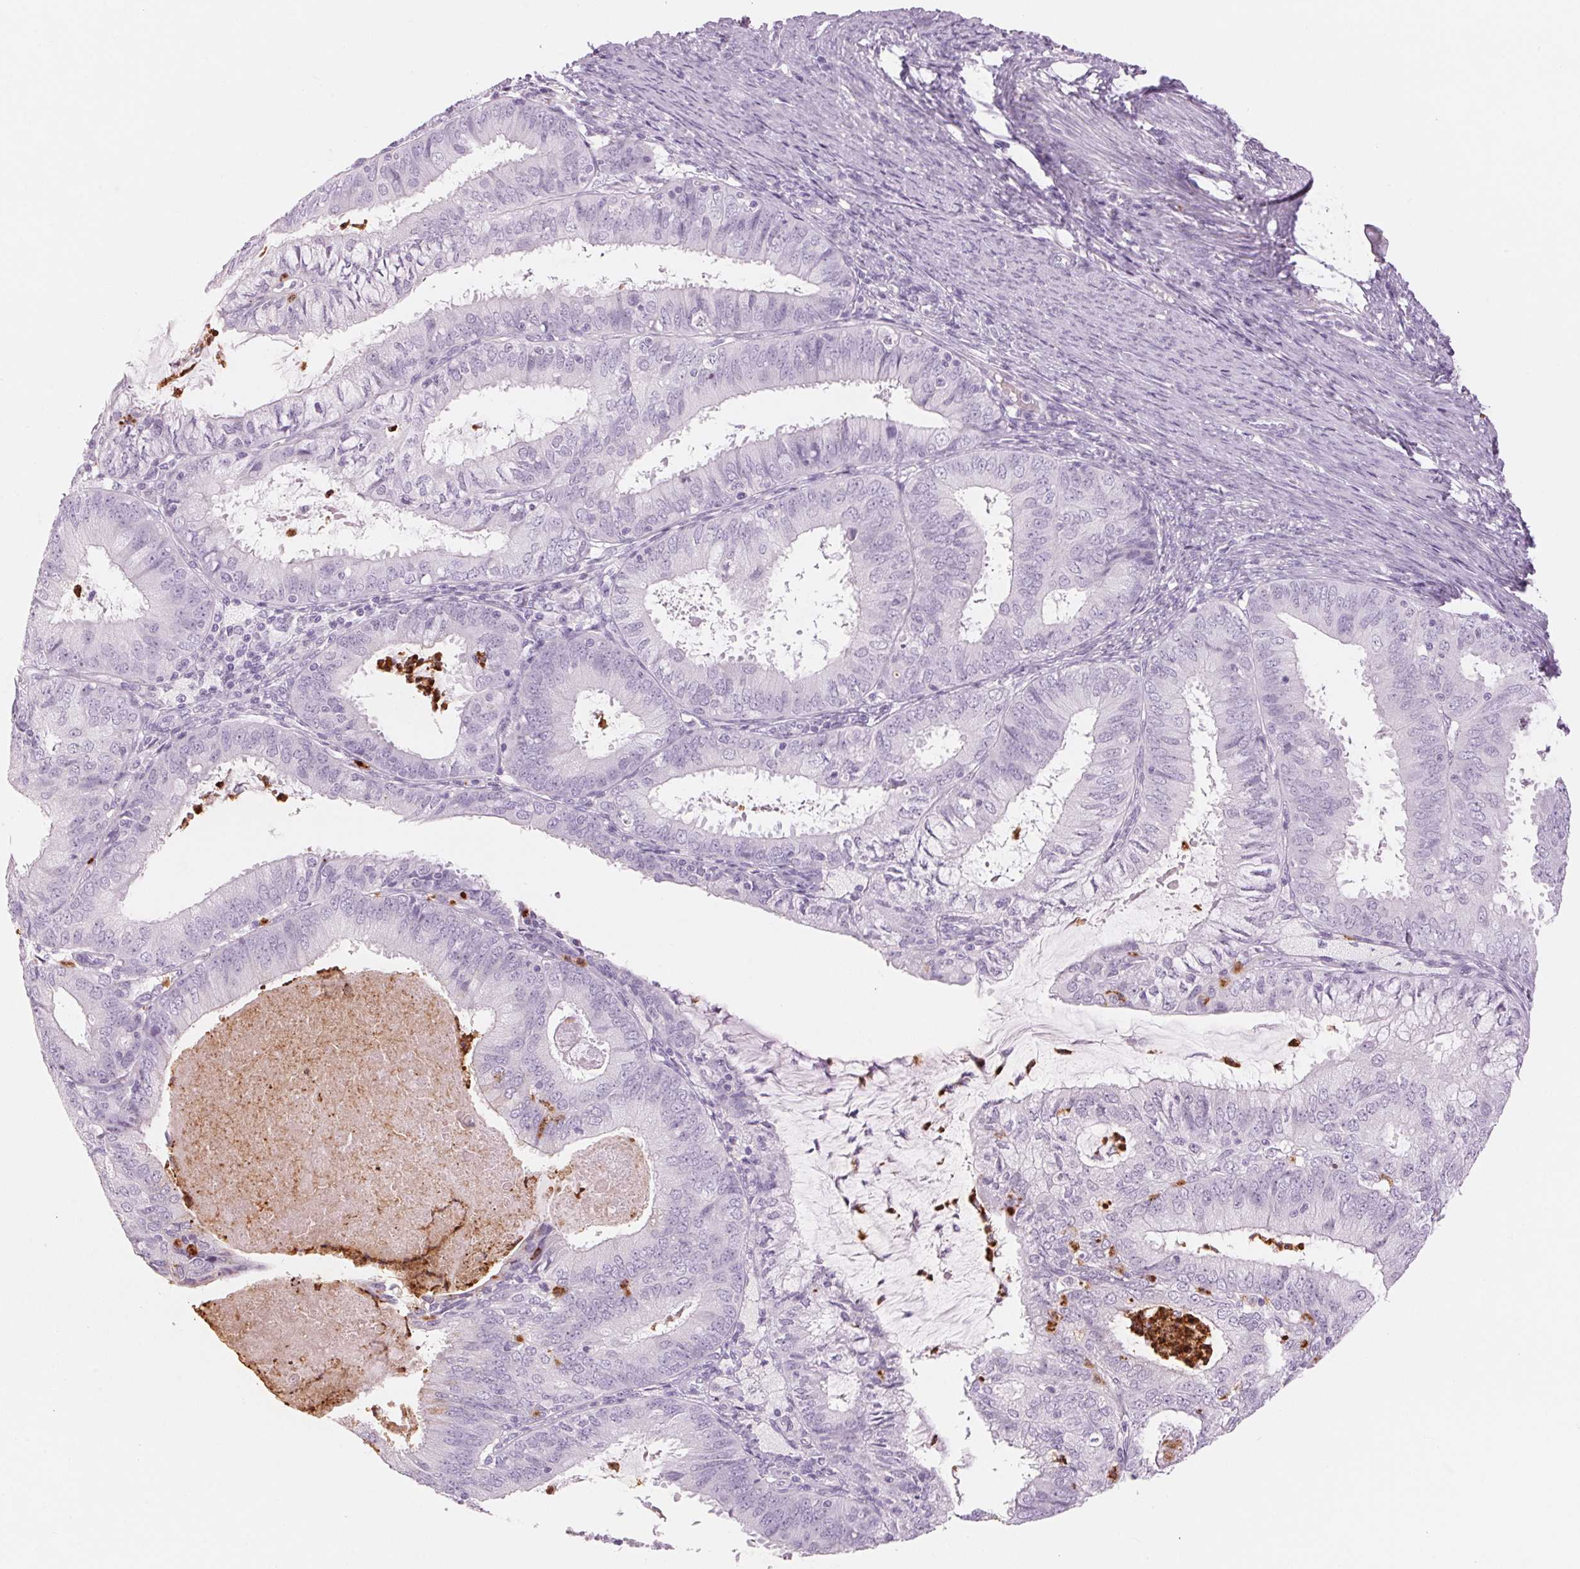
{"staining": {"intensity": "negative", "quantity": "none", "location": "none"}, "tissue": "endometrial cancer", "cell_type": "Tumor cells", "image_type": "cancer", "snomed": [{"axis": "morphology", "description": "Adenocarcinoma, NOS"}, {"axis": "topography", "description": "Endometrium"}], "caption": "Photomicrograph shows no protein positivity in tumor cells of endometrial cancer (adenocarcinoma) tissue.", "gene": "KLK7", "patient": {"sex": "female", "age": 57}}